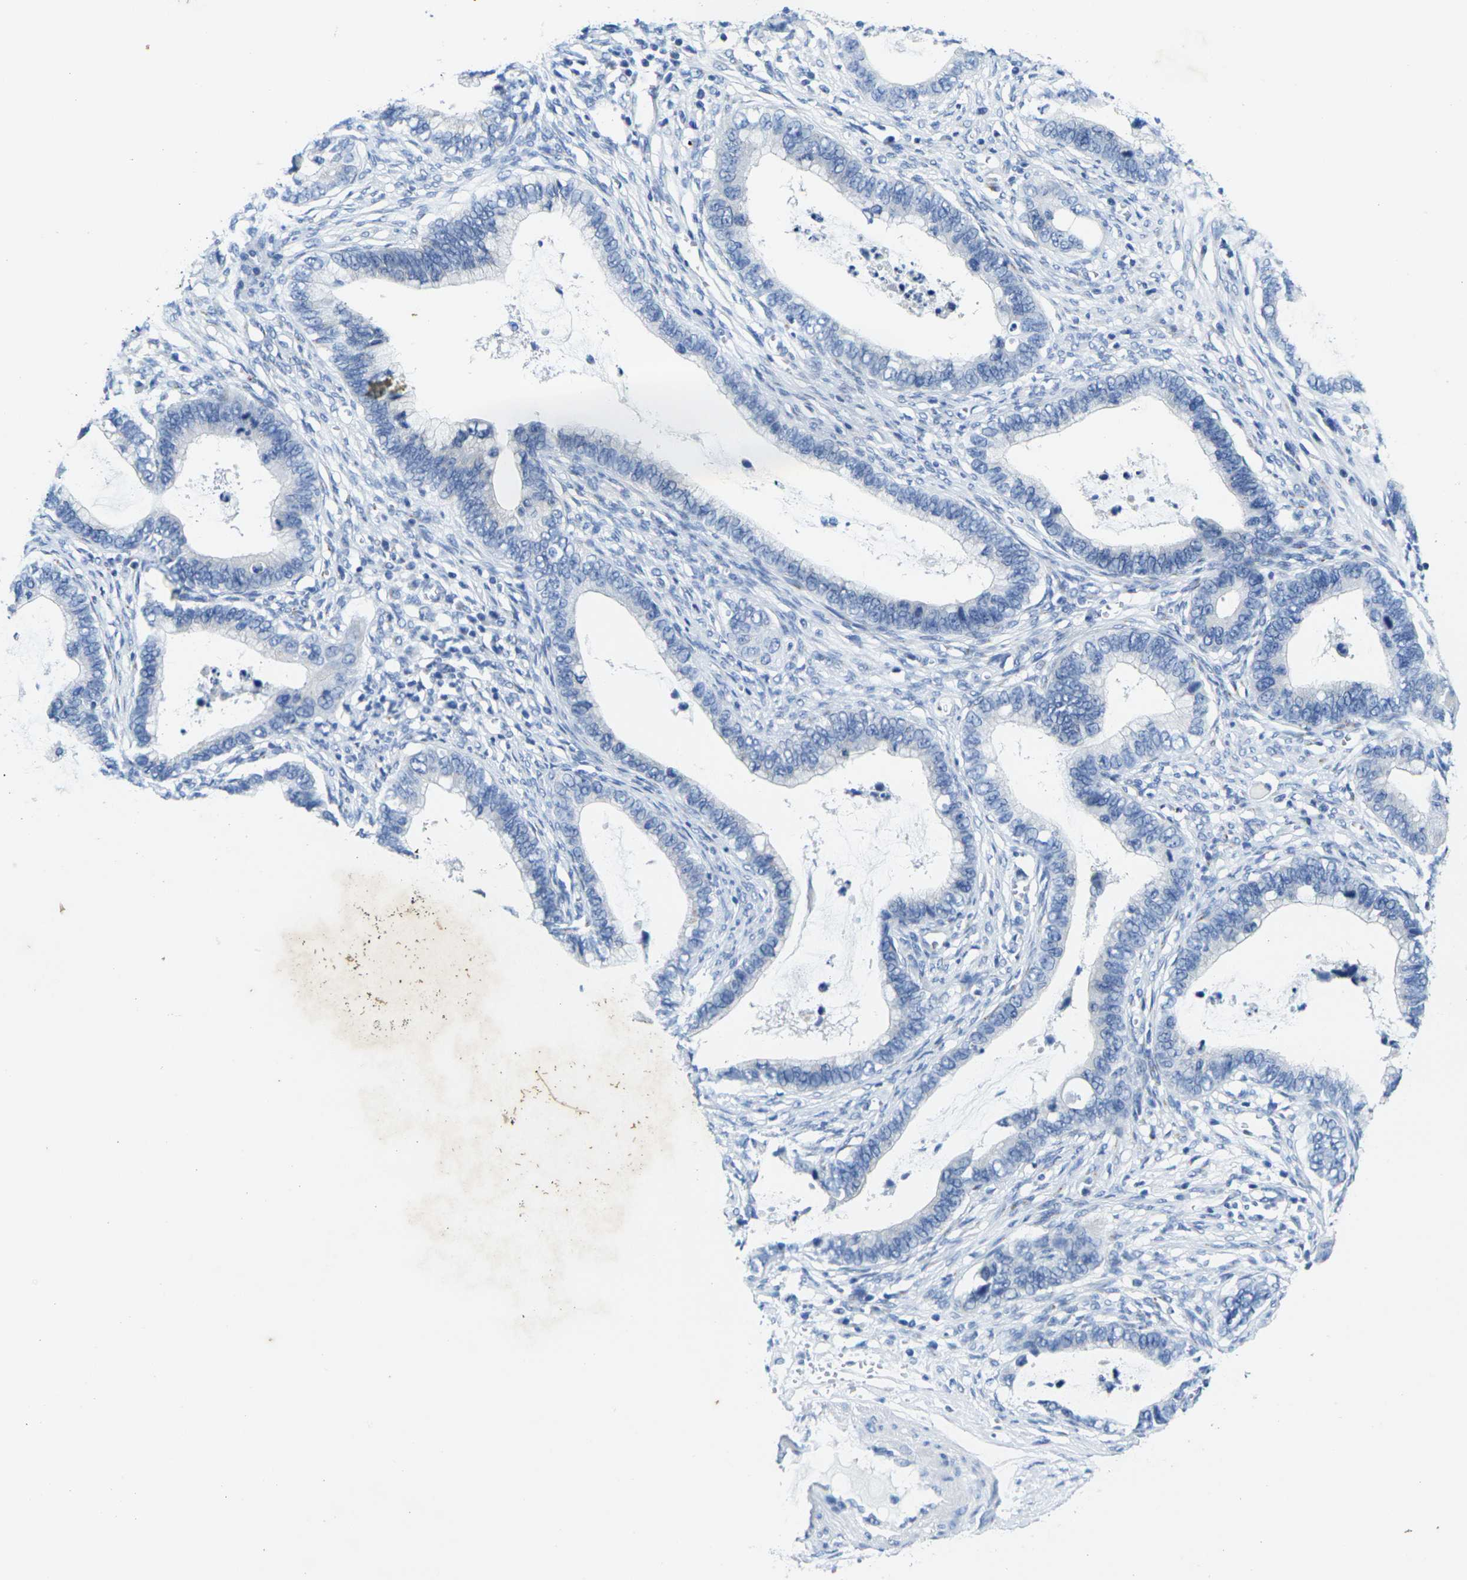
{"staining": {"intensity": "negative", "quantity": "none", "location": "none"}, "tissue": "cervical cancer", "cell_type": "Tumor cells", "image_type": "cancer", "snomed": [{"axis": "morphology", "description": "Adenocarcinoma, NOS"}, {"axis": "topography", "description": "Cervix"}], "caption": "A histopathology image of cervical cancer stained for a protein reveals no brown staining in tumor cells.", "gene": "CRK", "patient": {"sex": "female", "age": 44}}